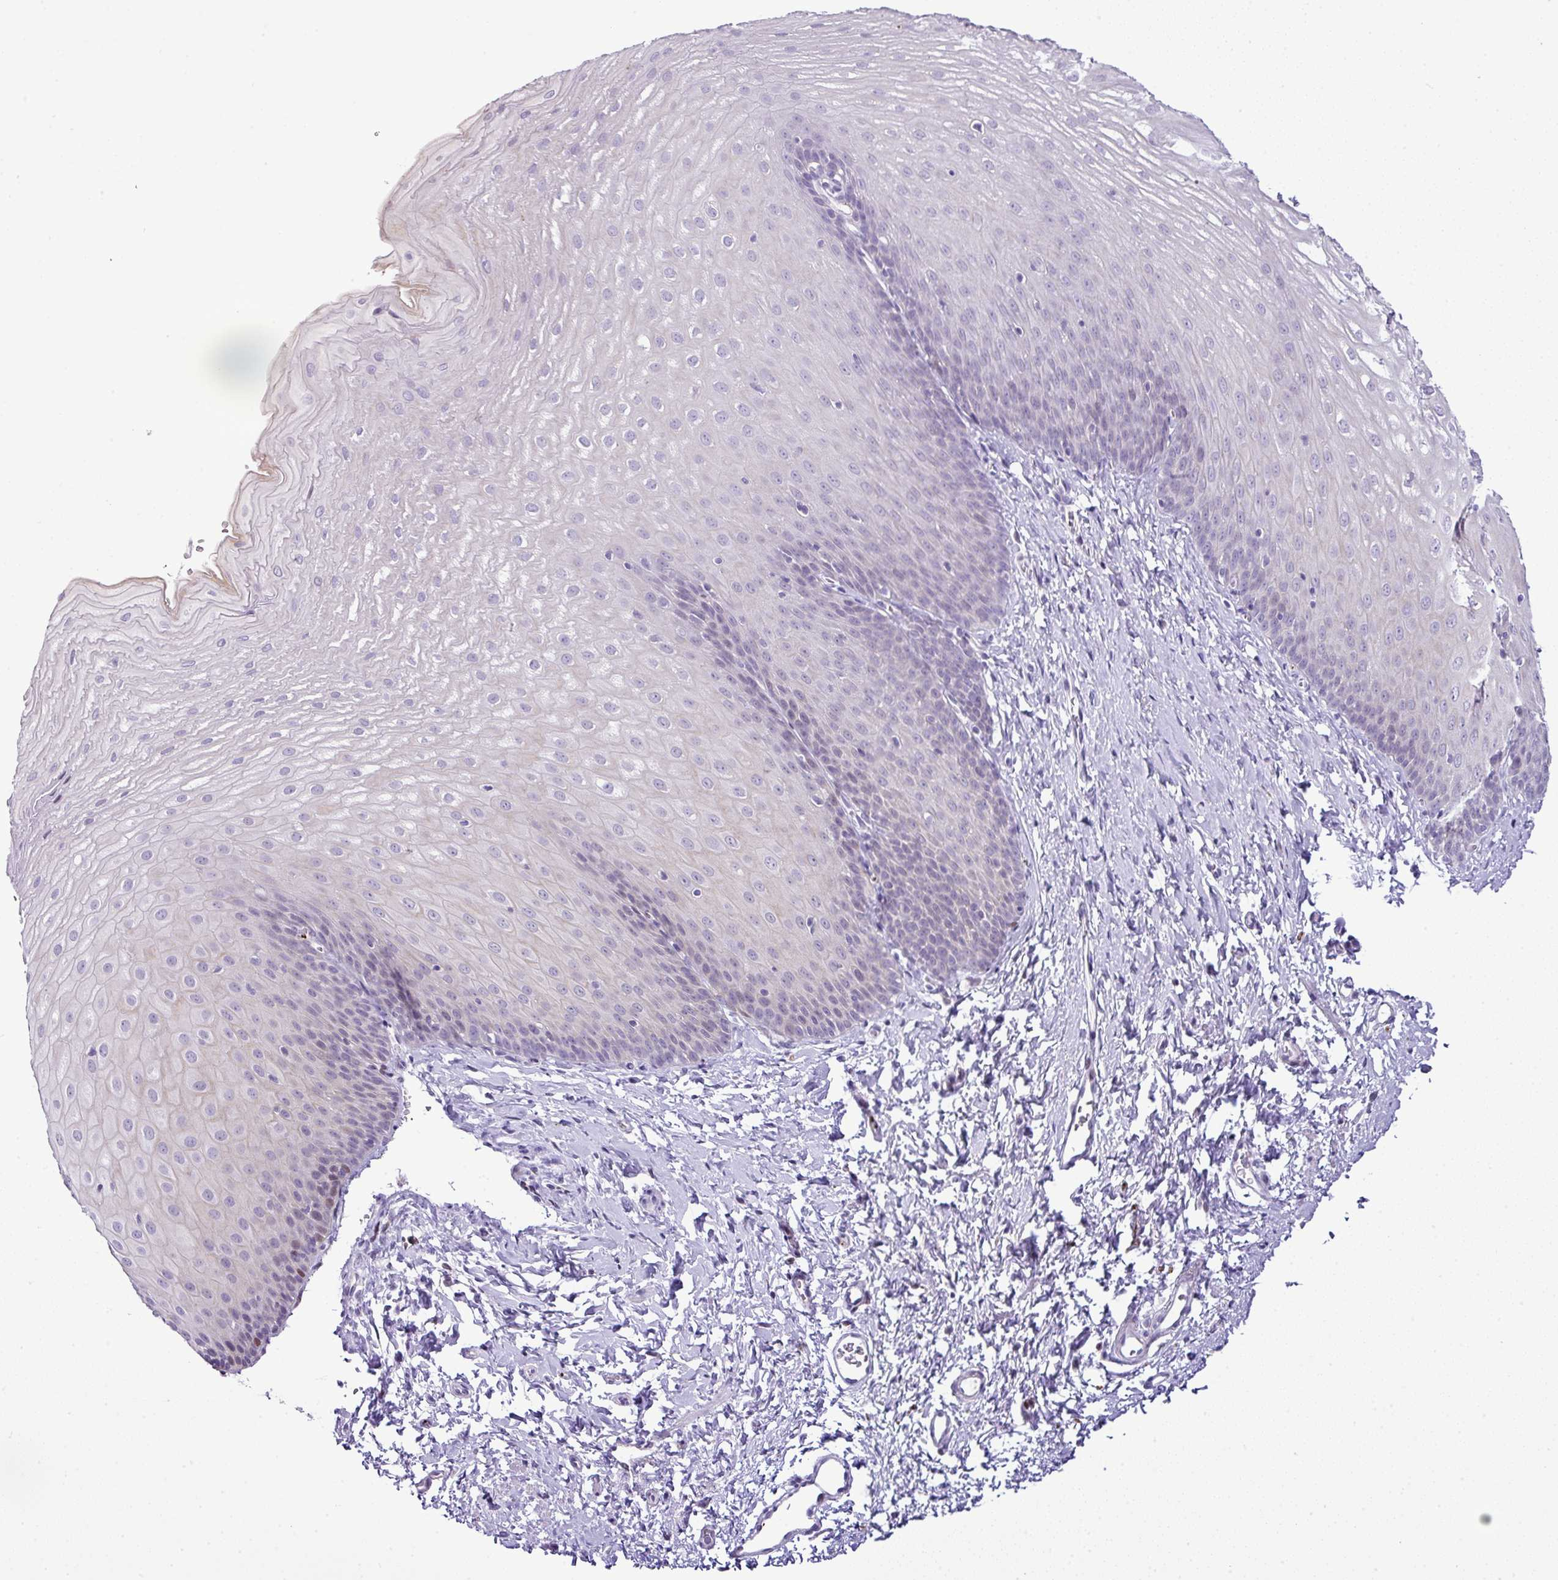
{"staining": {"intensity": "moderate", "quantity": "<25%", "location": "nuclear"}, "tissue": "esophagus", "cell_type": "Squamous epithelial cells", "image_type": "normal", "snomed": [{"axis": "morphology", "description": "Normal tissue, NOS"}, {"axis": "topography", "description": "Esophagus"}], "caption": "Esophagus stained with DAB IHC displays low levels of moderate nuclear staining in approximately <25% of squamous epithelial cells. (DAB IHC, brown staining for protein, blue staining for nuclei).", "gene": "CMTM5", "patient": {"sex": "male", "age": 70}}